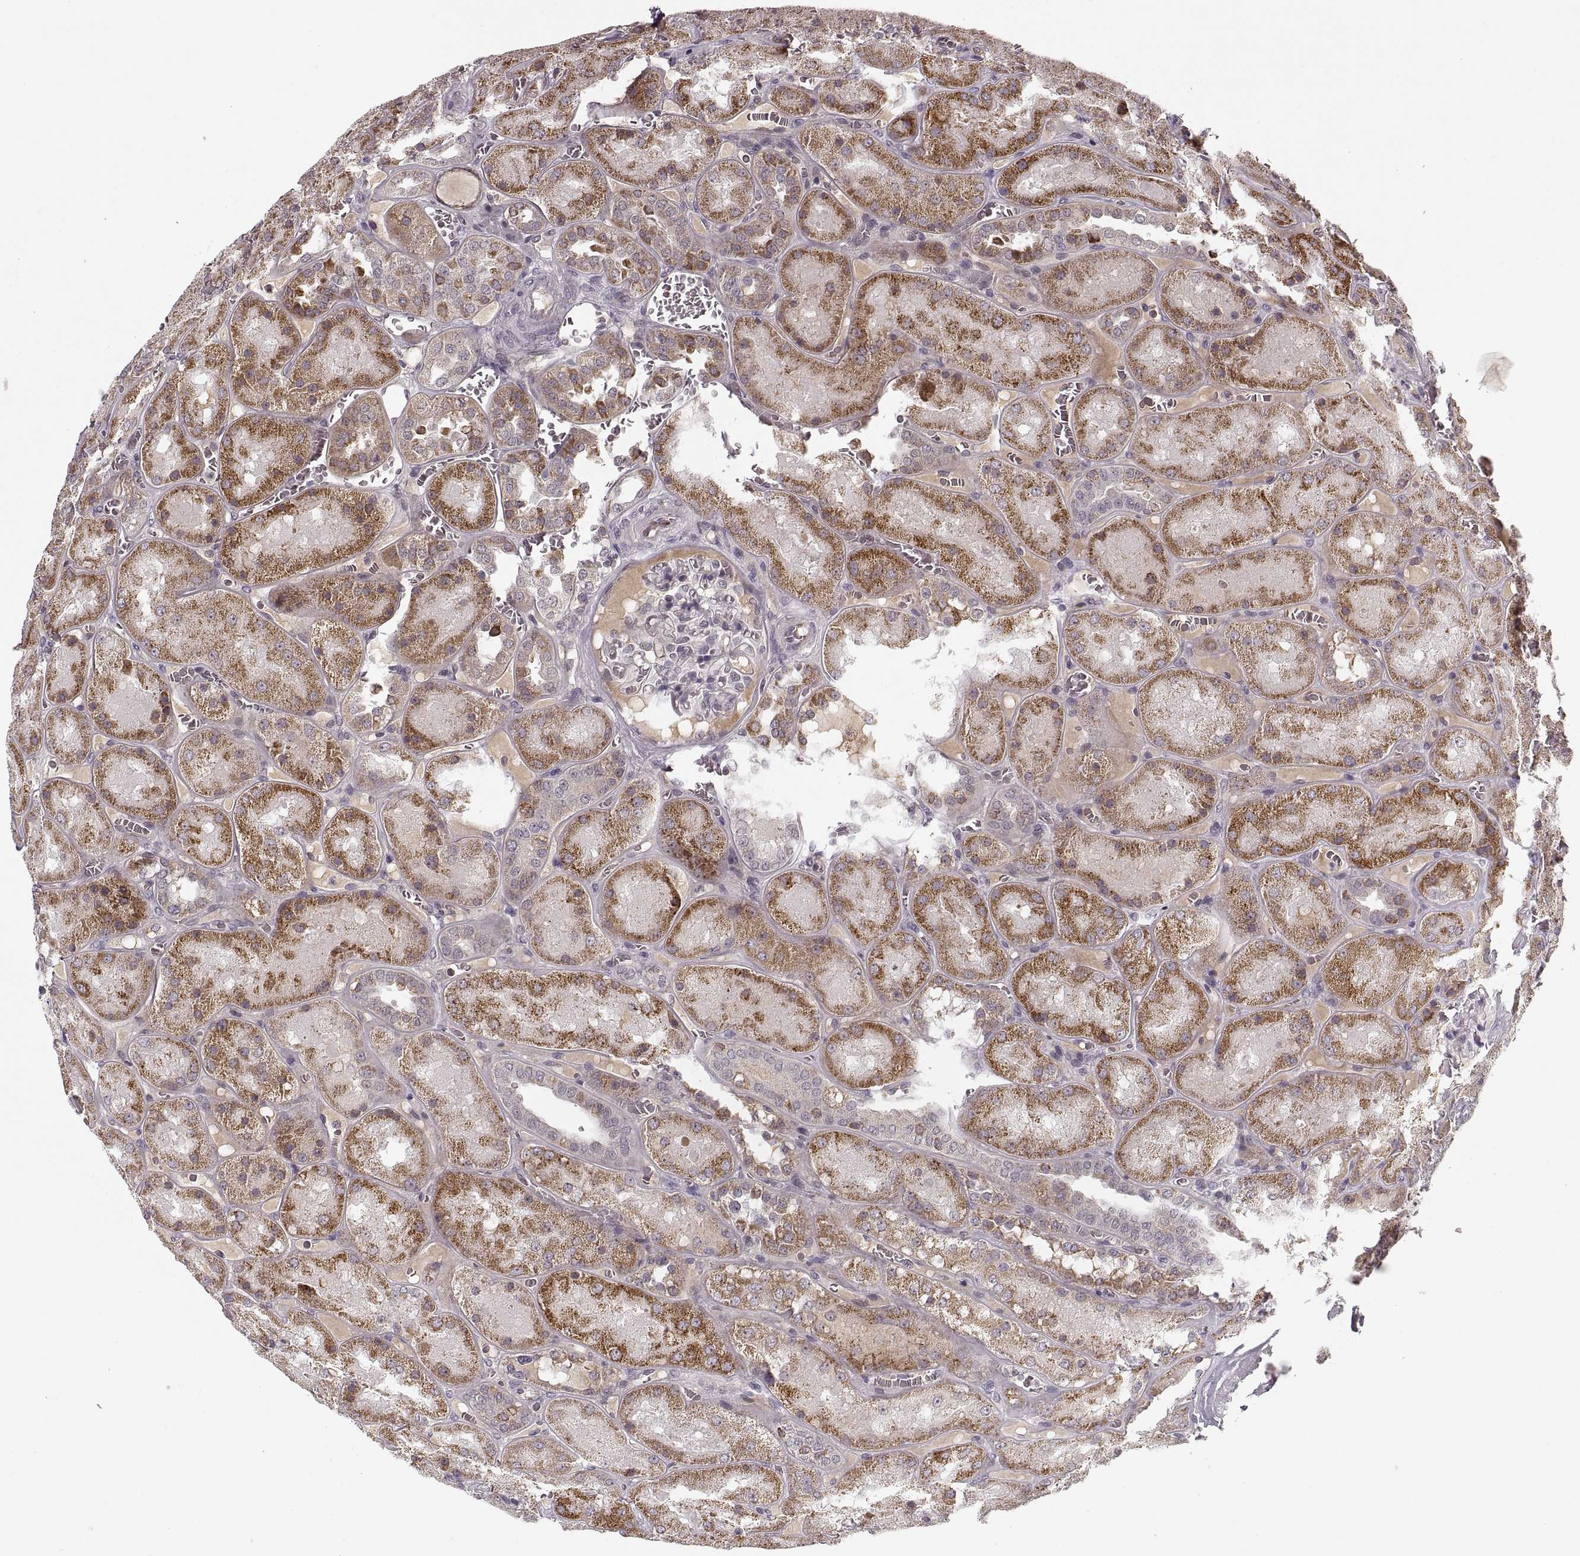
{"staining": {"intensity": "negative", "quantity": "none", "location": "none"}, "tissue": "kidney", "cell_type": "Cells in glomeruli", "image_type": "normal", "snomed": [{"axis": "morphology", "description": "Normal tissue, NOS"}, {"axis": "topography", "description": "Kidney"}], "caption": "Photomicrograph shows no significant protein expression in cells in glomeruli of benign kidney. (DAB (3,3'-diaminobenzidine) immunohistochemistry (IHC) visualized using brightfield microscopy, high magnification).", "gene": "ASIC3", "patient": {"sex": "male", "age": 73}}